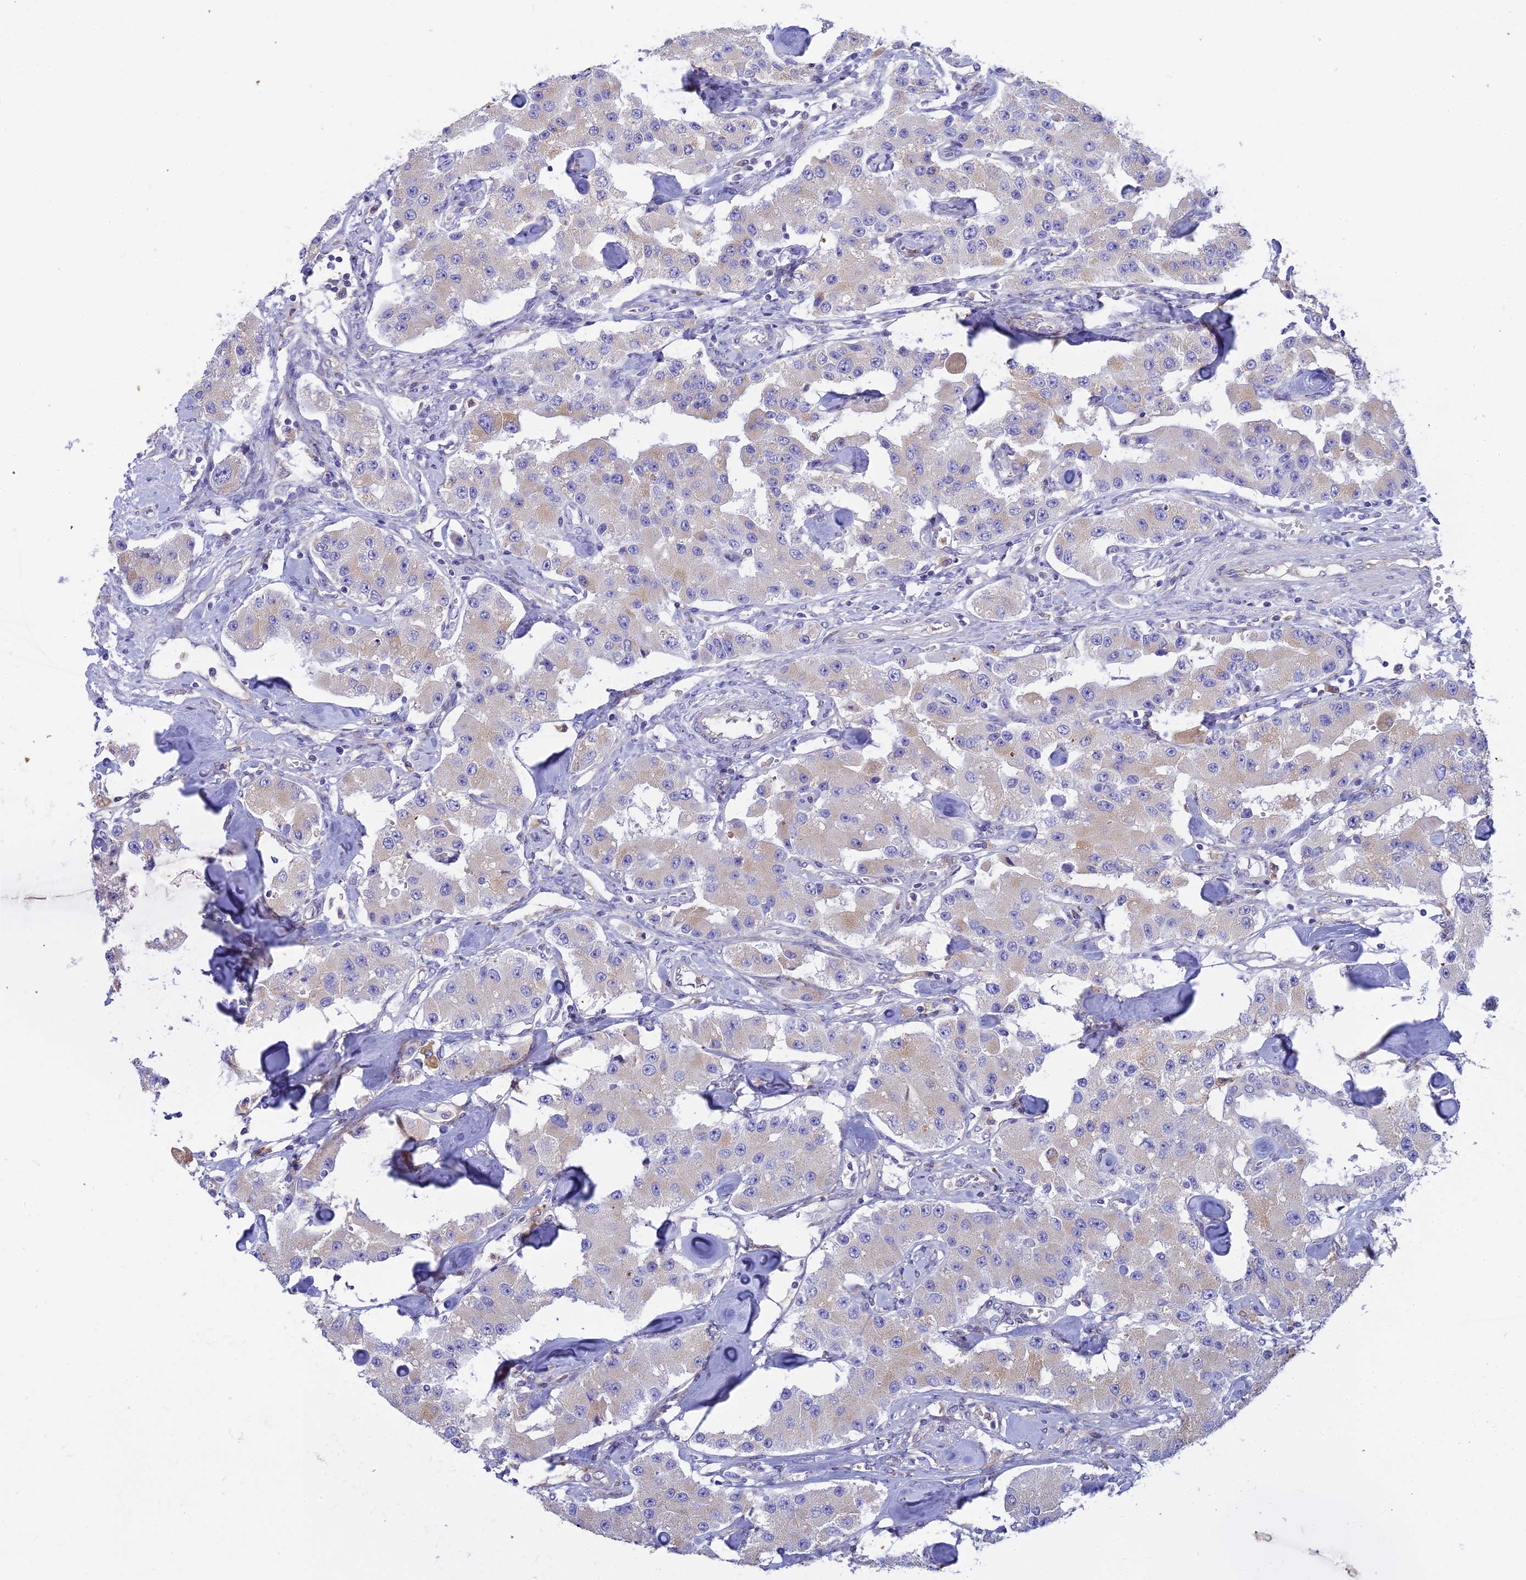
{"staining": {"intensity": "negative", "quantity": "none", "location": "none"}, "tissue": "carcinoid", "cell_type": "Tumor cells", "image_type": "cancer", "snomed": [{"axis": "morphology", "description": "Carcinoid, malignant, NOS"}, {"axis": "topography", "description": "Pancreas"}], "caption": "This is an immunohistochemistry (IHC) photomicrograph of human carcinoid. There is no expression in tumor cells.", "gene": "CLCN7", "patient": {"sex": "male", "age": 41}}